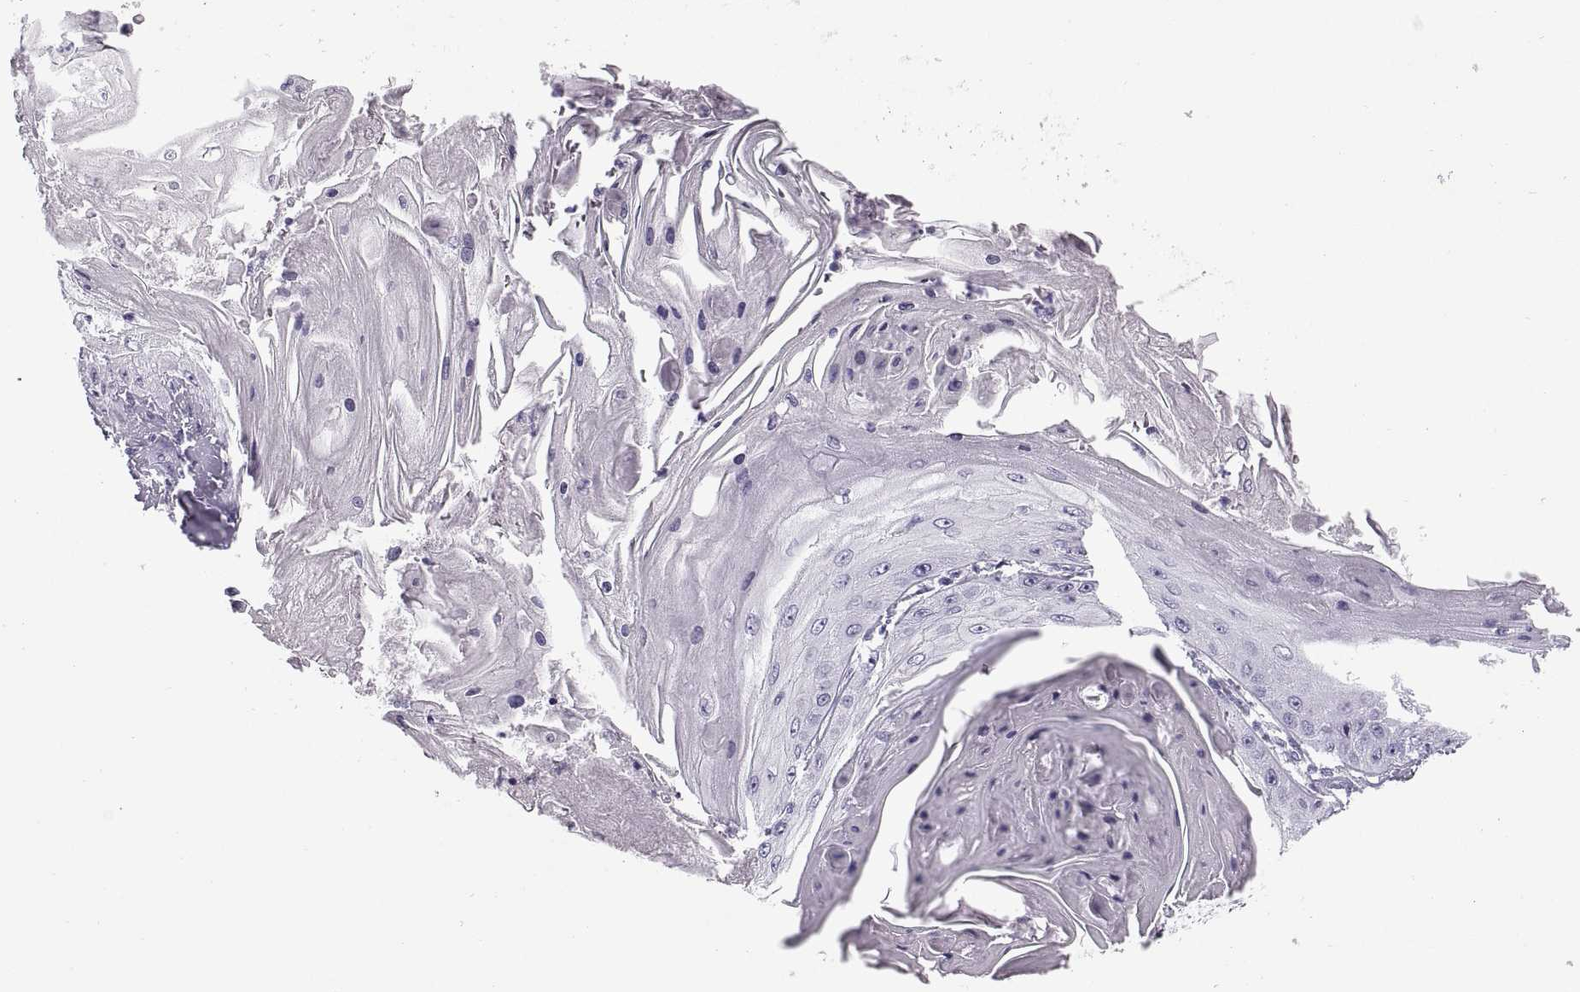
{"staining": {"intensity": "negative", "quantity": "none", "location": "none"}, "tissue": "skin cancer", "cell_type": "Tumor cells", "image_type": "cancer", "snomed": [{"axis": "morphology", "description": "Squamous cell carcinoma, NOS"}, {"axis": "topography", "description": "Skin"}], "caption": "A histopathology image of skin cancer (squamous cell carcinoma) stained for a protein demonstrates no brown staining in tumor cells.", "gene": "RLBP1", "patient": {"sex": "male", "age": 70}}